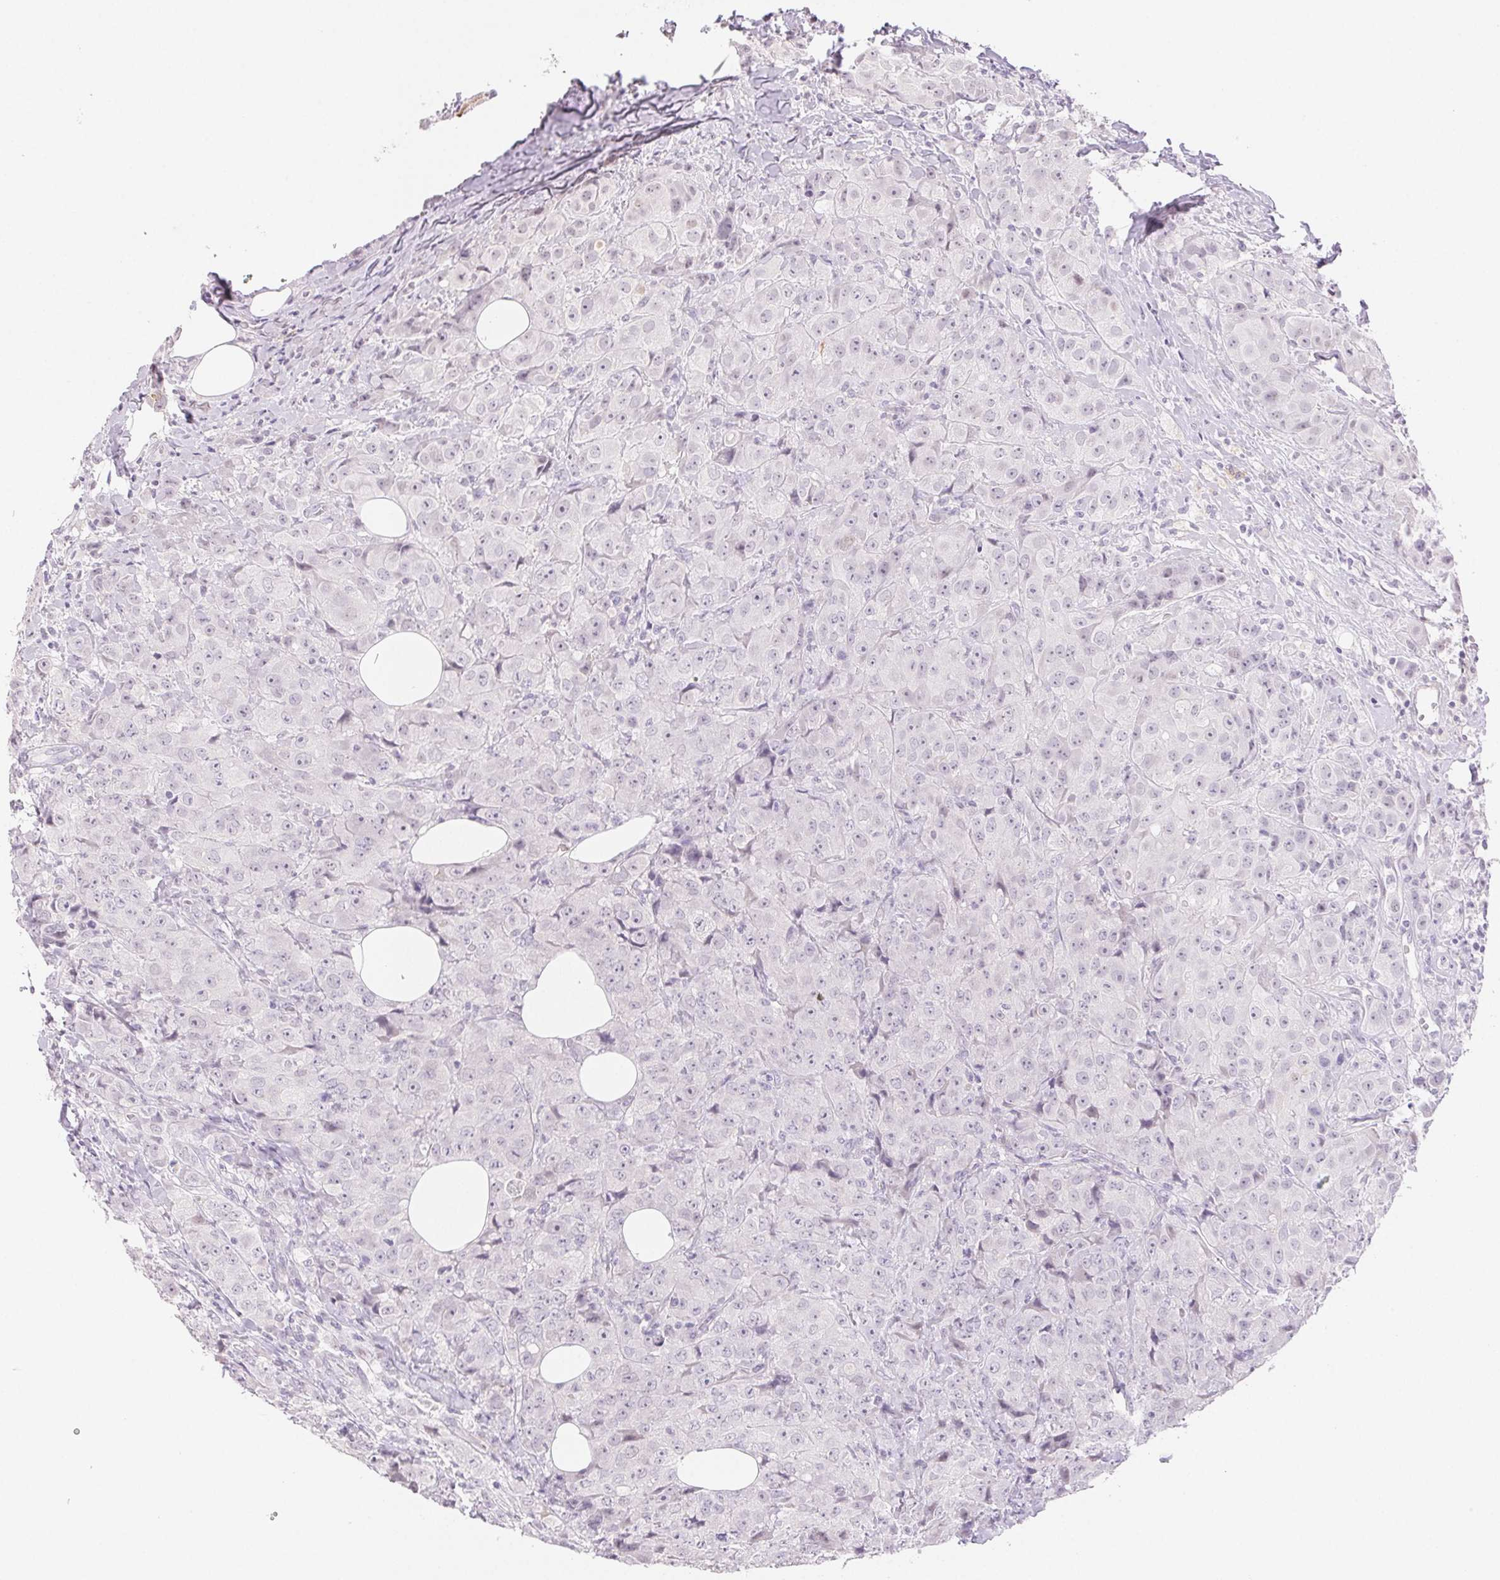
{"staining": {"intensity": "negative", "quantity": "none", "location": "none"}, "tissue": "breast cancer", "cell_type": "Tumor cells", "image_type": "cancer", "snomed": [{"axis": "morphology", "description": "Normal tissue, NOS"}, {"axis": "morphology", "description": "Duct carcinoma"}, {"axis": "topography", "description": "Breast"}], "caption": "Immunohistochemistry (IHC) of human breast cancer reveals no expression in tumor cells. The staining is performed using DAB brown chromogen with nuclei counter-stained in using hematoxylin.", "gene": "BPIFB2", "patient": {"sex": "female", "age": 43}}